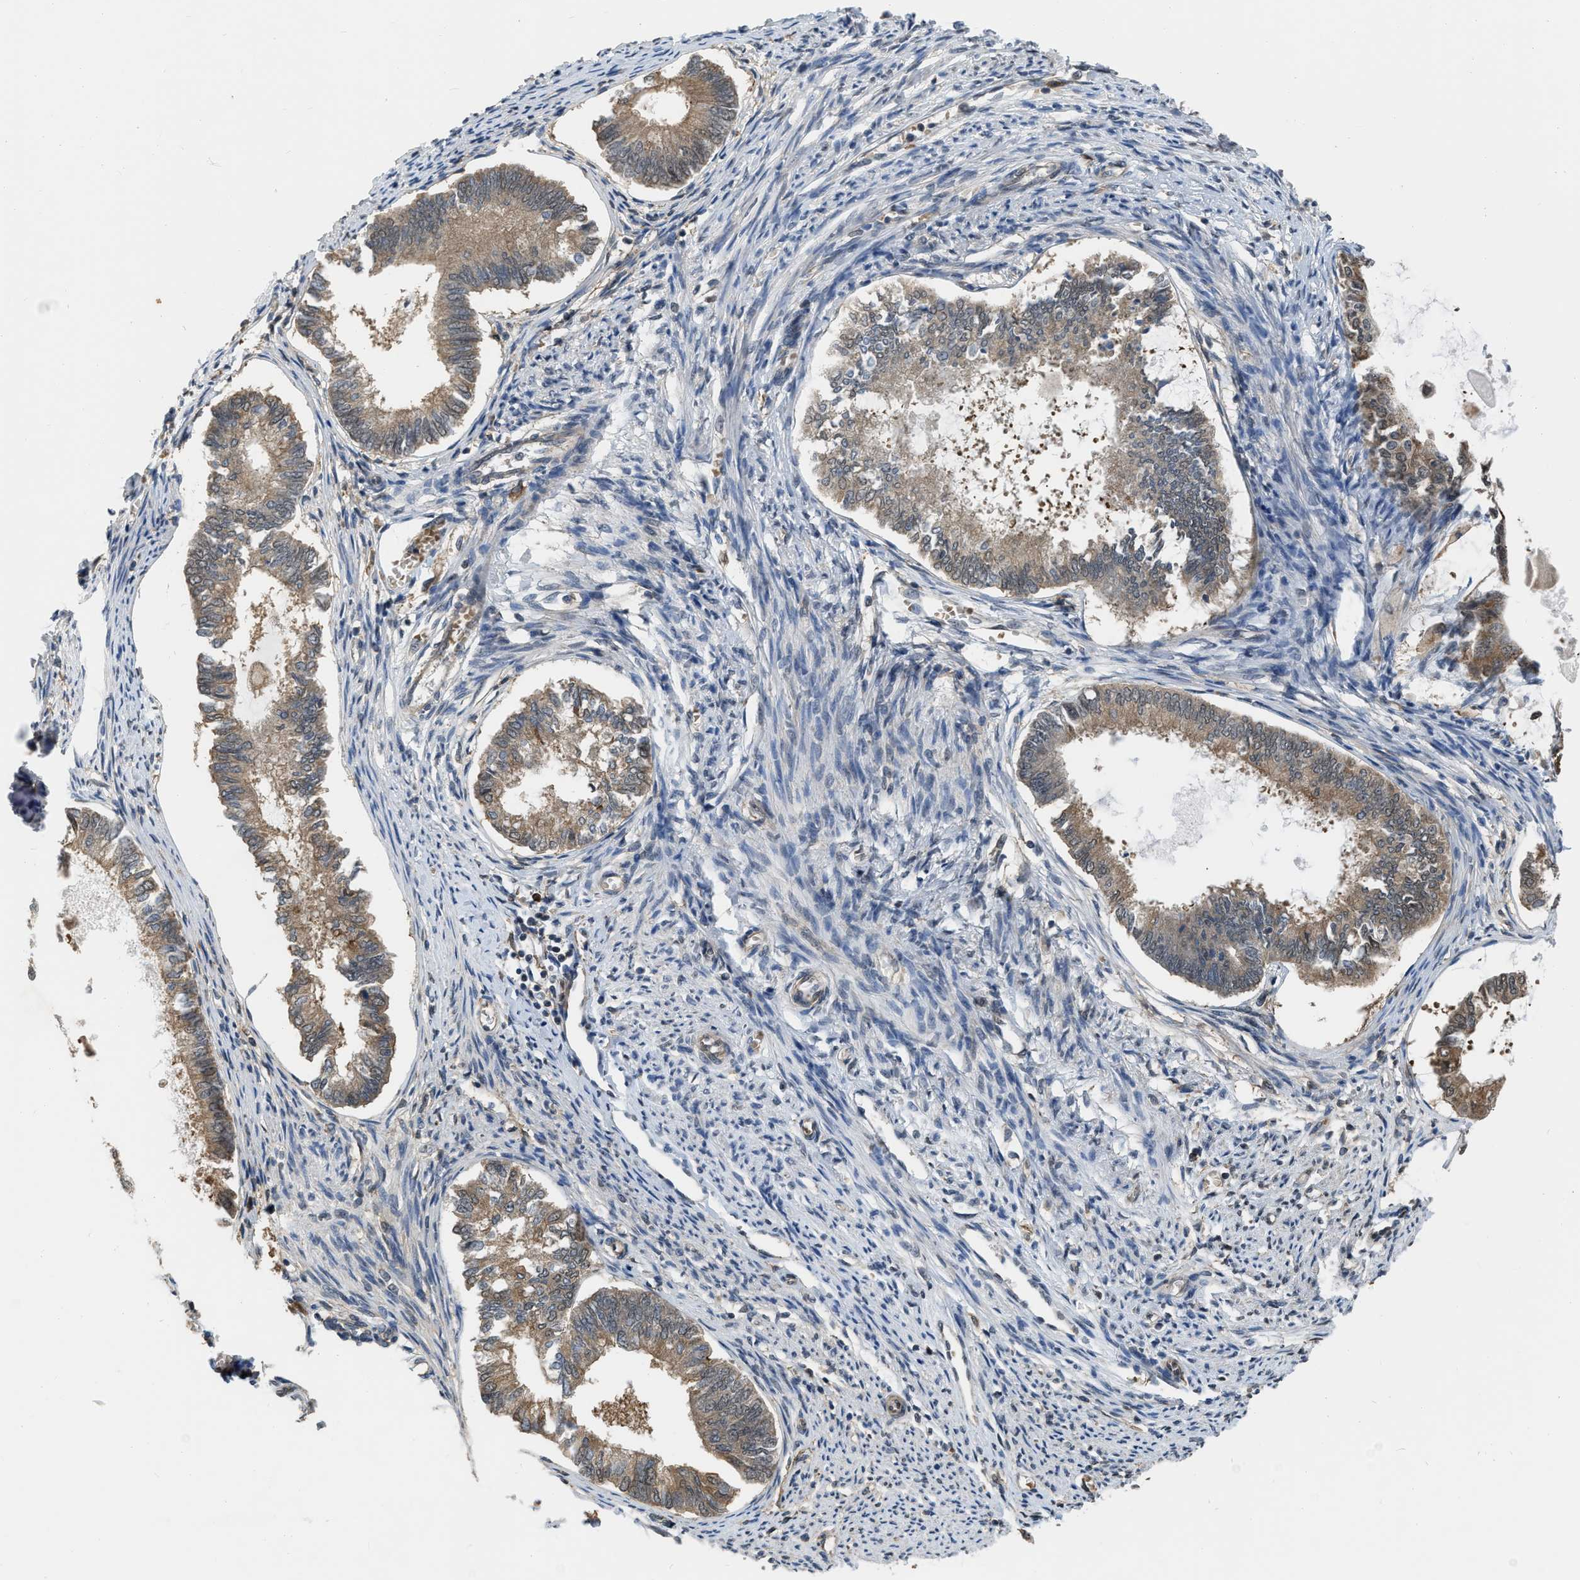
{"staining": {"intensity": "weak", "quantity": ">75%", "location": "cytoplasmic/membranous"}, "tissue": "endometrial cancer", "cell_type": "Tumor cells", "image_type": "cancer", "snomed": [{"axis": "morphology", "description": "Adenocarcinoma, NOS"}, {"axis": "topography", "description": "Endometrium"}], "caption": "DAB immunohistochemical staining of human adenocarcinoma (endometrial) displays weak cytoplasmic/membranous protein expression in about >75% of tumor cells. (DAB = brown stain, brightfield microscopy at high magnification).", "gene": "BCL7C", "patient": {"sex": "female", "age": 86}}